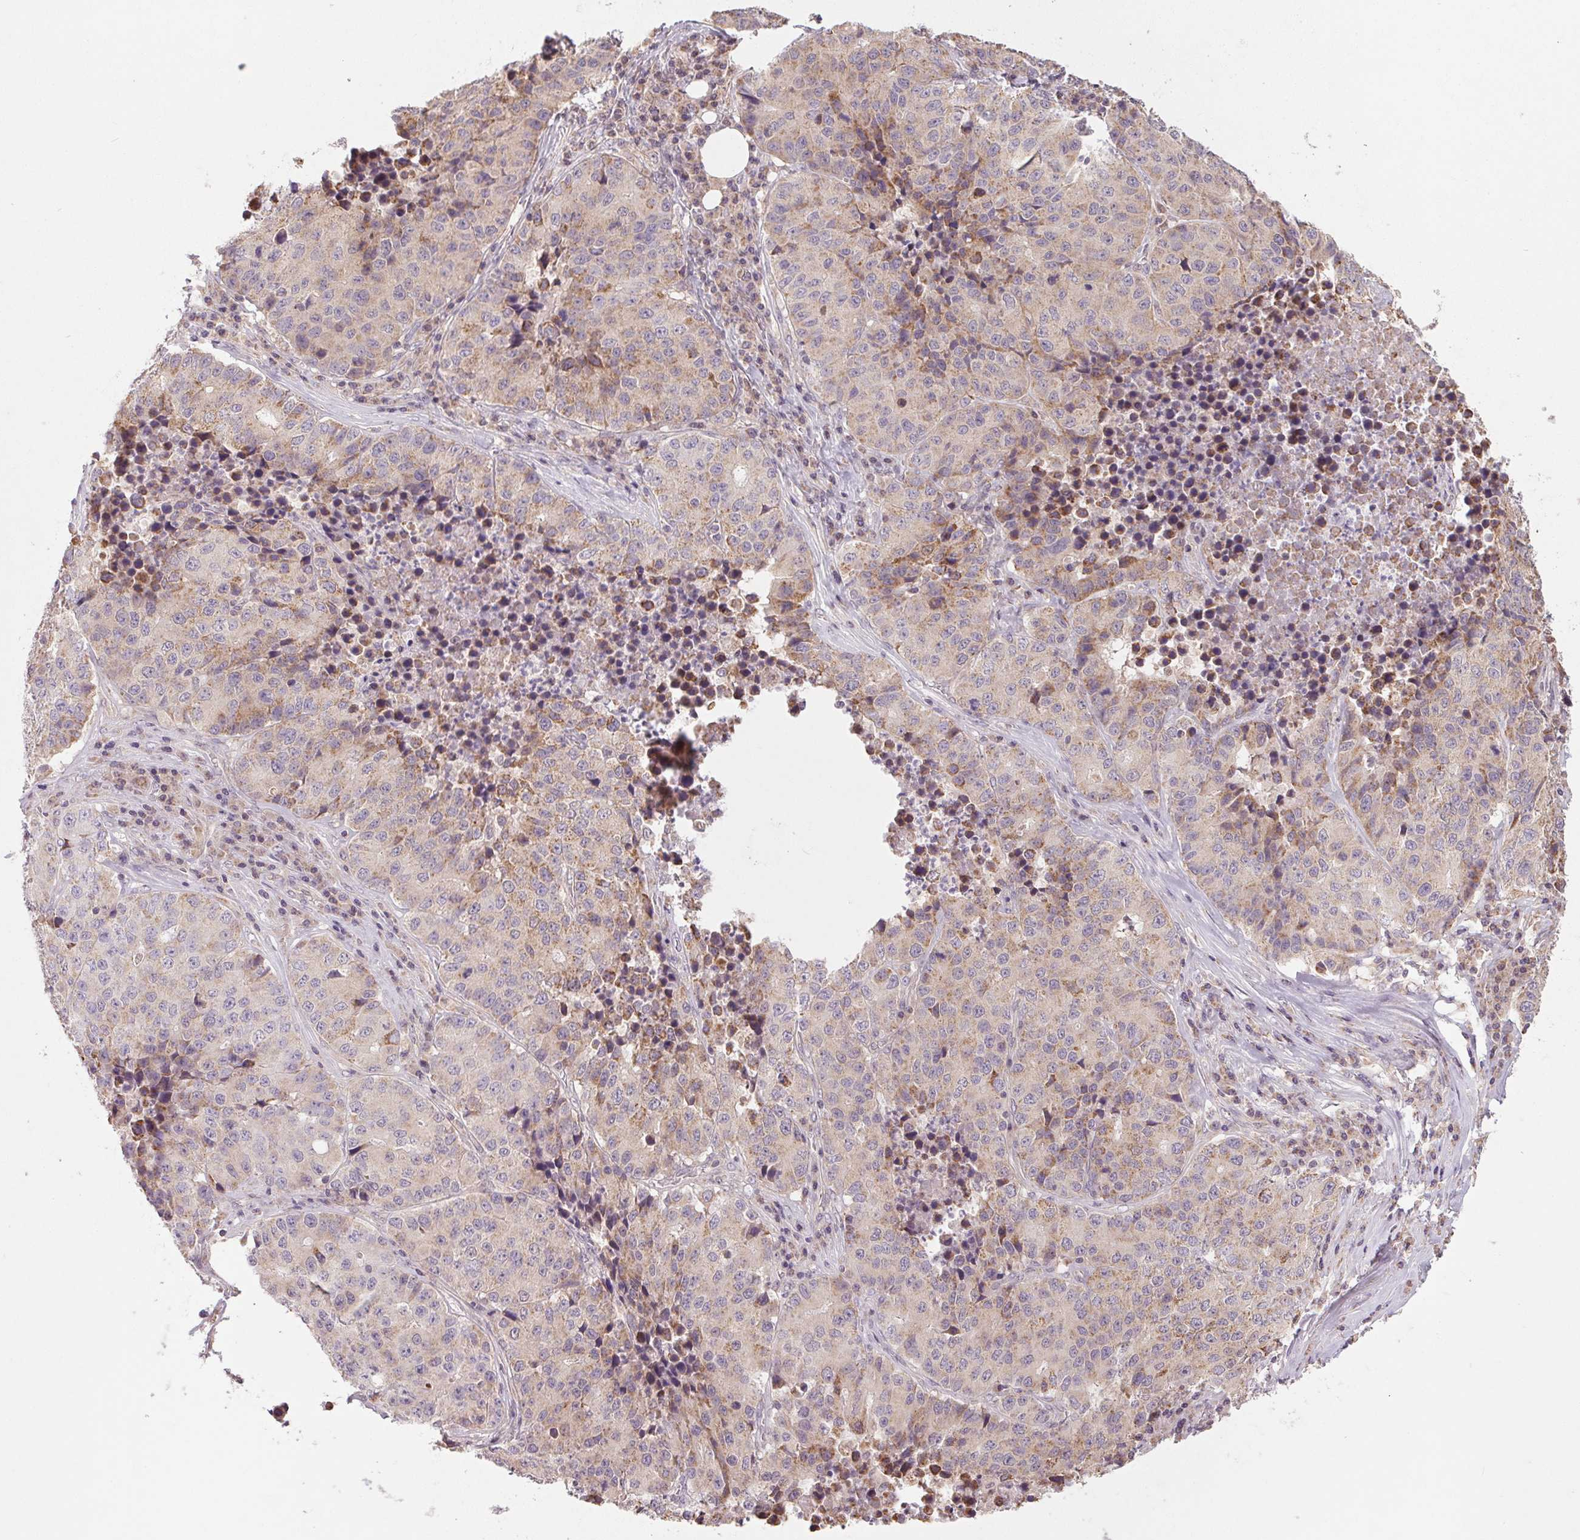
{"staining": {"intensity": "weak", "quantity": "<25%", "location": "cytoplasmic/membranous"}, "tissue": "stomach cancer", "cell_type": "Tumor cells", "image_type": "cancer", "snomed": [{"axis": "morphology", "description": "Adenocarcinoma, NOS"}, {"axis": "topography", "description": "Stomach"}], "caption": "DAB (3,3'-diaminobenzidine) immunohistochemical staining of human stomach cancer demonstrates no significant positivity in tumor cells.", "gene": "MAP3K5", "patient": {"sex": "male", "age": 71}}